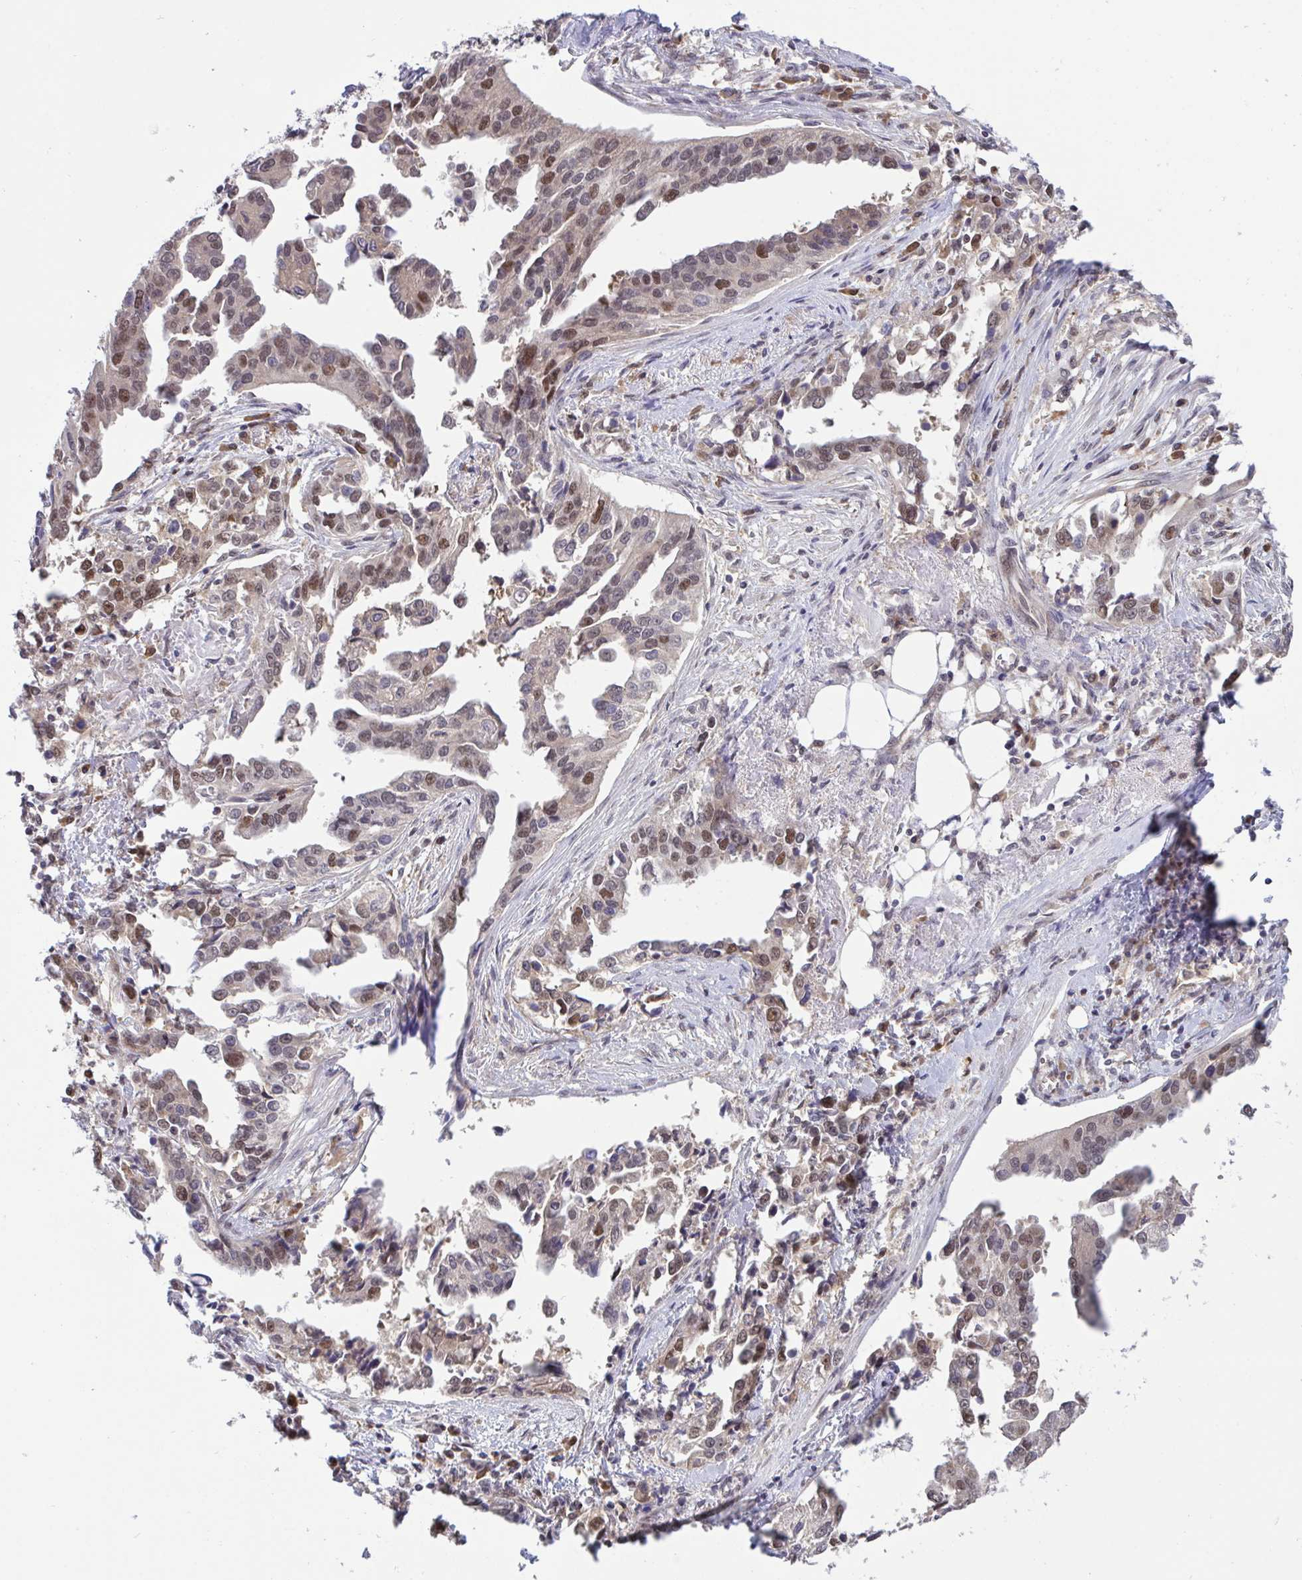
{"staining": {"intensity": "moderate", "quantity": ">75%", "location": "nuclear"}, "tissue": "ovarian cancer", "cell_type": "Tumor cells", "image_type": "cancer", "snomed": [{"axis": "morphology", "description": "Cystadenocarcinoma, serous, NOS"}, {"axis": "topography", "description": "Ovary"}], "caption": "Immunohistochemical staining of ovarian cancer demonstrates moderate nuclear protein expression in about >75% of tumor cells.", "gene": "ZNF444", "patient": {"sex": "female", "age": 75}}